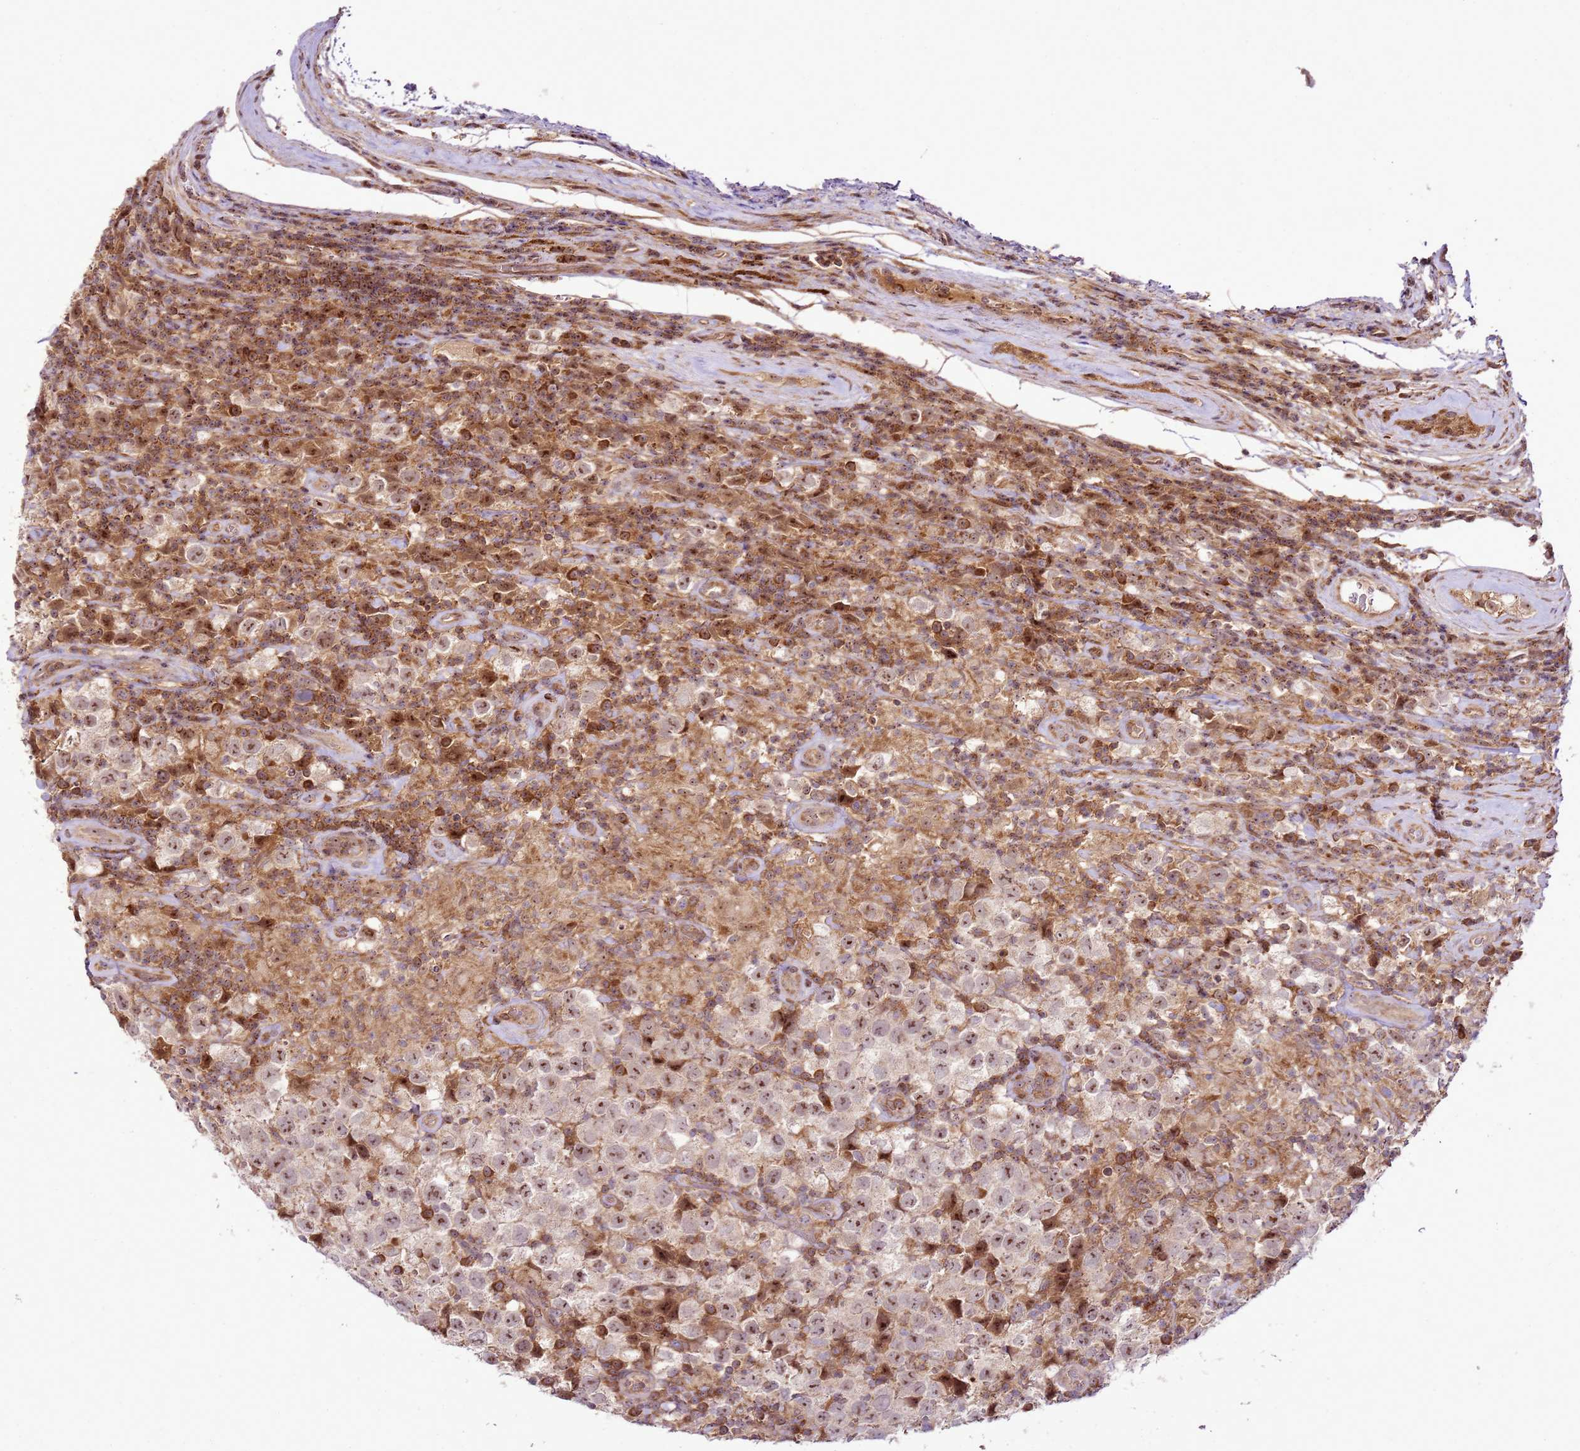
{"staining": {"intensity": "moderate", "quantity": ">75%", "location": "nuclear"}, "tissue": "testis cancer", "cell_type": "Tumor cells", "image_type": "cancer", "snomed": [{"axis": "morphology", "description": "Seminoma, NOS"}, {"axis": "morphology", "description": "Carcinoma, Embryonal, NOS"}, {"axis": "topography", "description": "Testis"}], "caption": "A photomicrograph of human testis cancer stained for a protein demonstrates moderate nuclear brown staining in tumor cells.", "gene": "RASA3", "patient": {"sex": "male", "age": 41}}